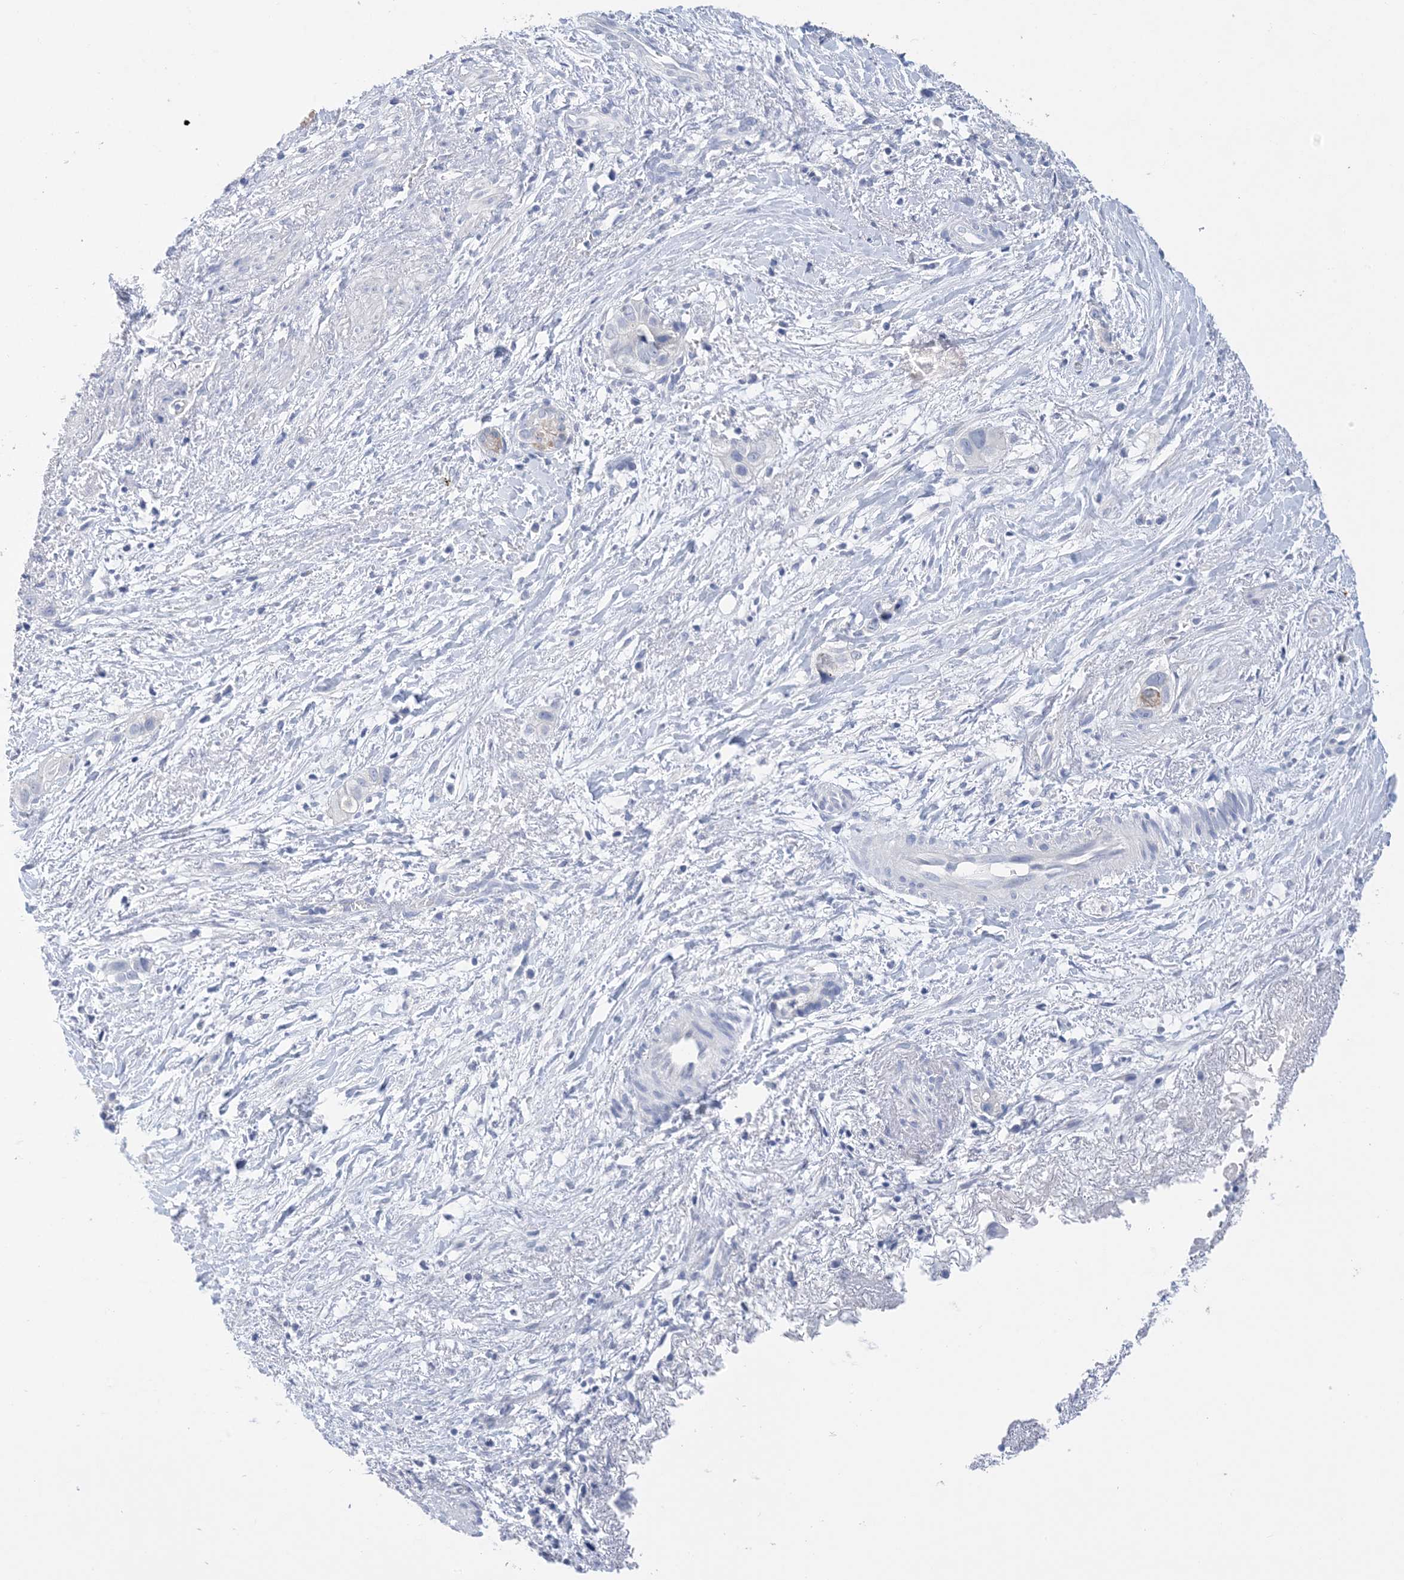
{"staining": {"intensity": "negative", "quantity": "none", "location": "none"}, "tissue": "liver cancer", "cell_type": "Tumor cells", "image_type": "cancer", "snomed": [{"axis": "morphology", "description": "Cholangiocarcinoma"}, {"axis": "topography", "description": "Liver"}], "caption": "The image demonstrates no staining of tumor cells in liver cancer.", "gene": "DSC3", "patient": {"sex": "female", "age": 79}}